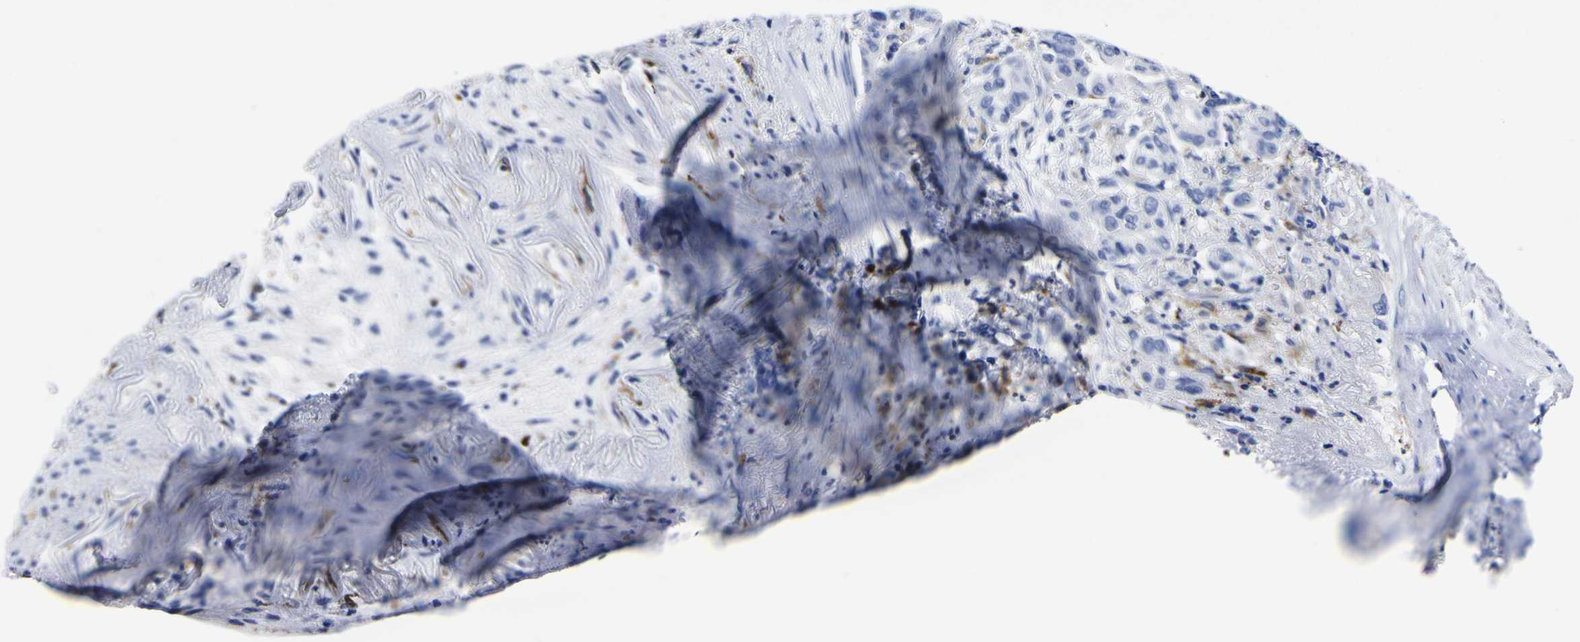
{"staining": {"intensity": "negative", "quantity": "none", "location": "none"}, "tissue": "pancreatic cancer", "cell_type": "Tumor cells", "image_type": "cancer", "snomed": [{"axis": "morphology", "description": "Adenocarcinoma, NOS"}, {"axis": "topography", "description": "Pancreas"}], "caption": "There is no significant positivity in tumor cells of pancreatic cancer (adenocarcinoma).", "gene": "HLA-DQA1", "patient": {"sex": "male", "age": 55}}